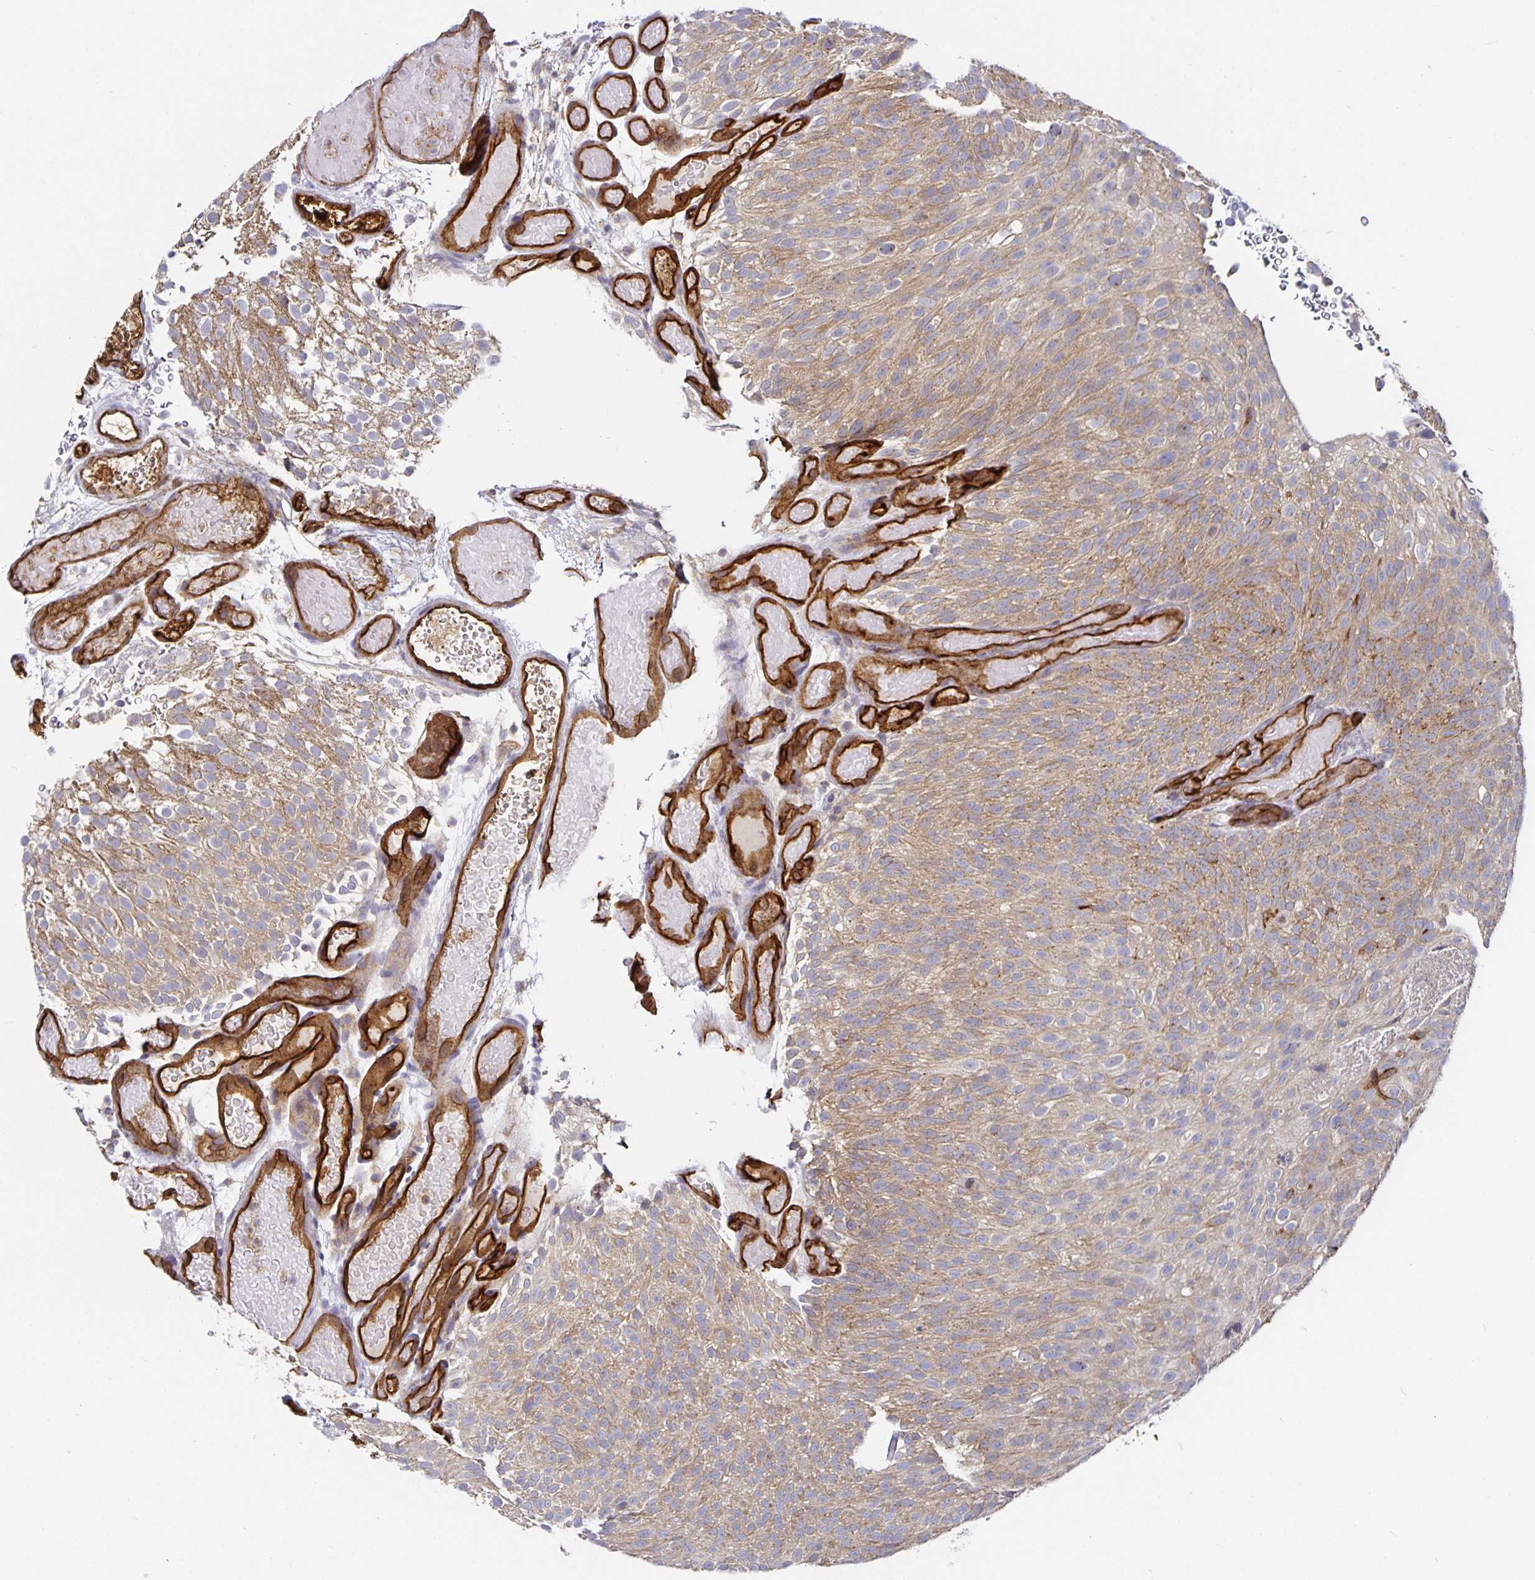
{"staining": {"intensity": "weak", "quantity": ">75%", "location": "cytoplasmic/membranous"}, "tissue": "urothelial cancer", "cell_type": "Tumor cells", "image_type": "cancer", "snomed": [{"axis": "morphology", "description": "Urothelial carcinoma, Low grade"}, {"axis": "topography", "description": "Urinary bladder"}], "caption": "Weak cytoplasmic/membranous staining is present in approximately >75% of tumor cells in urothelial cancer. (Stains: DAB in brown, nuclei in blue, Microscopy: brightfield microscopy at high magnification).", "gene": "PODXL", "patient": {"sex": "male", "age": 78}}